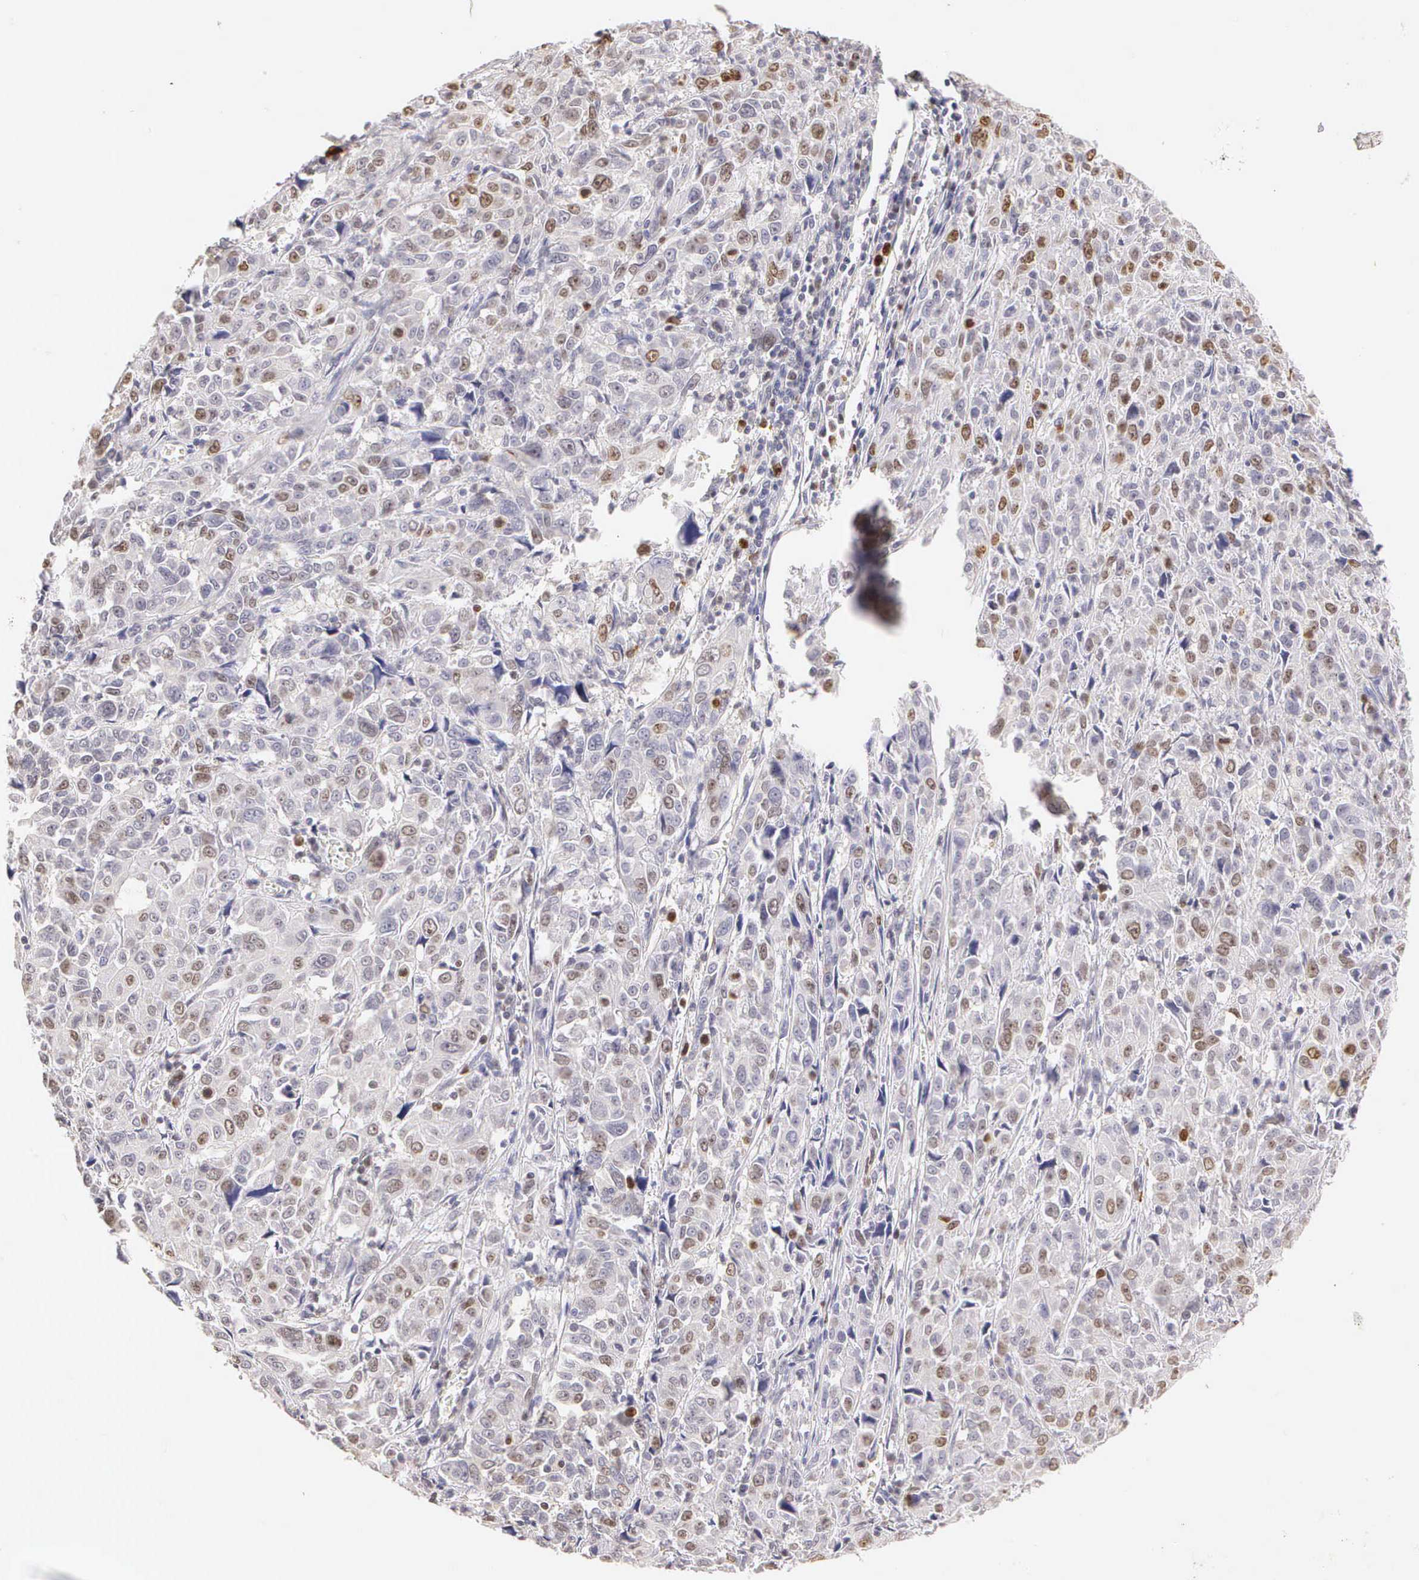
{"staining": {"intensity": "moderate", "quantity": "25%-75%", "location": "nuclear"}, "tissue": "pancreatic cancer", "cell_type": "Tumor cells", "image_type": "cancer", "snomed": [{"axis": "morphology", "description": "Adenocarcinoma, NOS"}, {"axis": "topography", "description": "Pancreas"}], "caption": "The image exhibits staining of adenocarcinoma (pancreatic), revealing moderate nuclear protein positivity (brown color) within tumor cells.", "gene": "MKI67", "patient": {"sex": "female", "age": 52}}